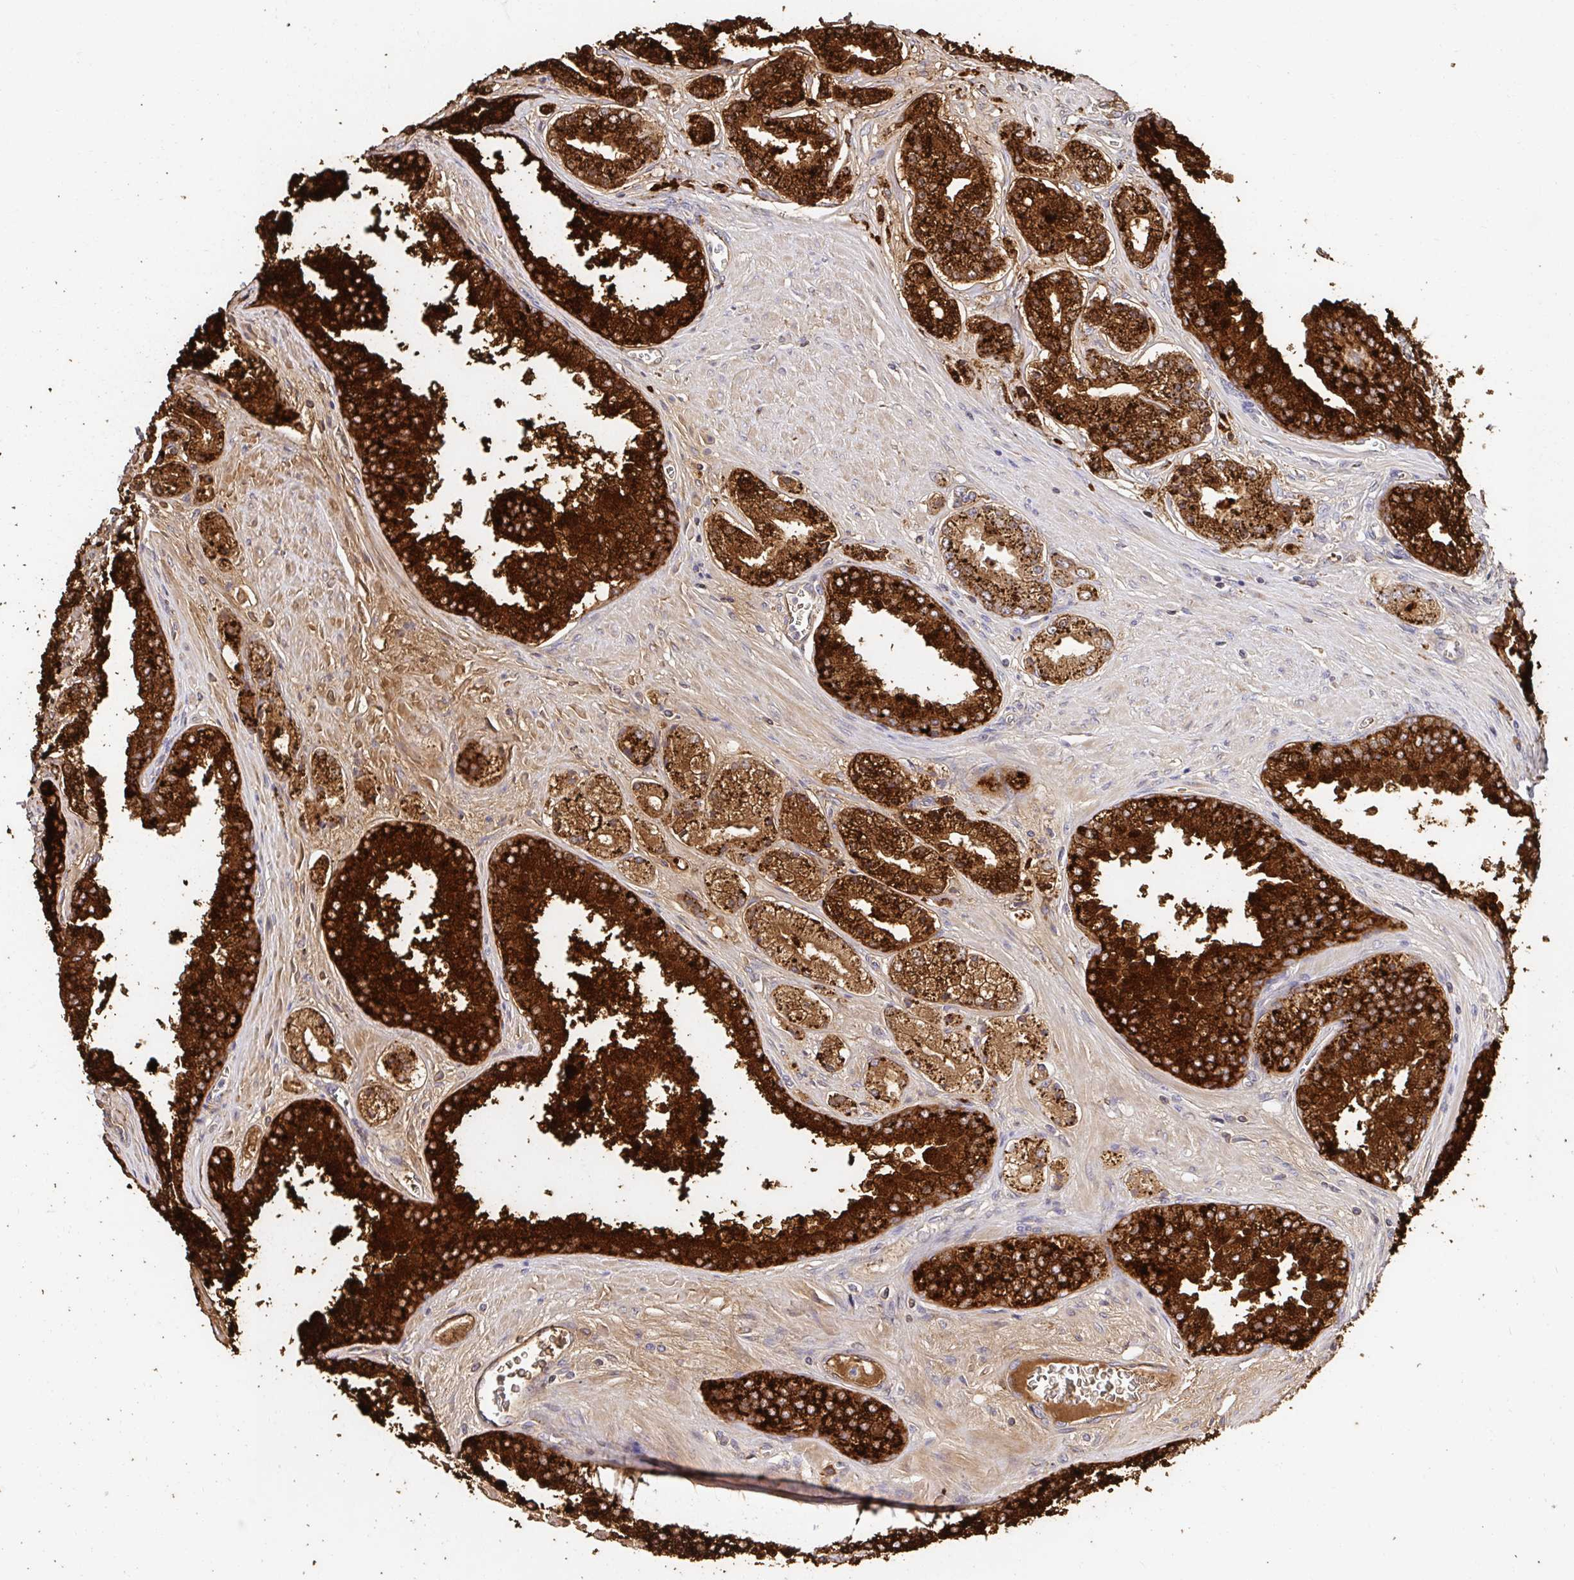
{"staining": {"intensity": "strong", "quantity": ">75%", "location": "cytoplasmic/membranous"}, "tissue": "prostate cancer", "cell_type": "Tumor cells", "image_type": "cancer", "snomed": [{"axis": "morphology", "description": "Adenocarcinoma, High grade"}, {"axis": "topography", "description": "Prostate"}], "caption": "Brown immunohistochemical staining in human high-grade adenocarcinoma (prostate) shows strong cytoplasmic/membranous positivity in about >75% of tumor cells. The protein is shown in brown color, while the nuclei are stained blue.", "gene": "APBB1", "patient": {"sex": "male", "age": 66}}